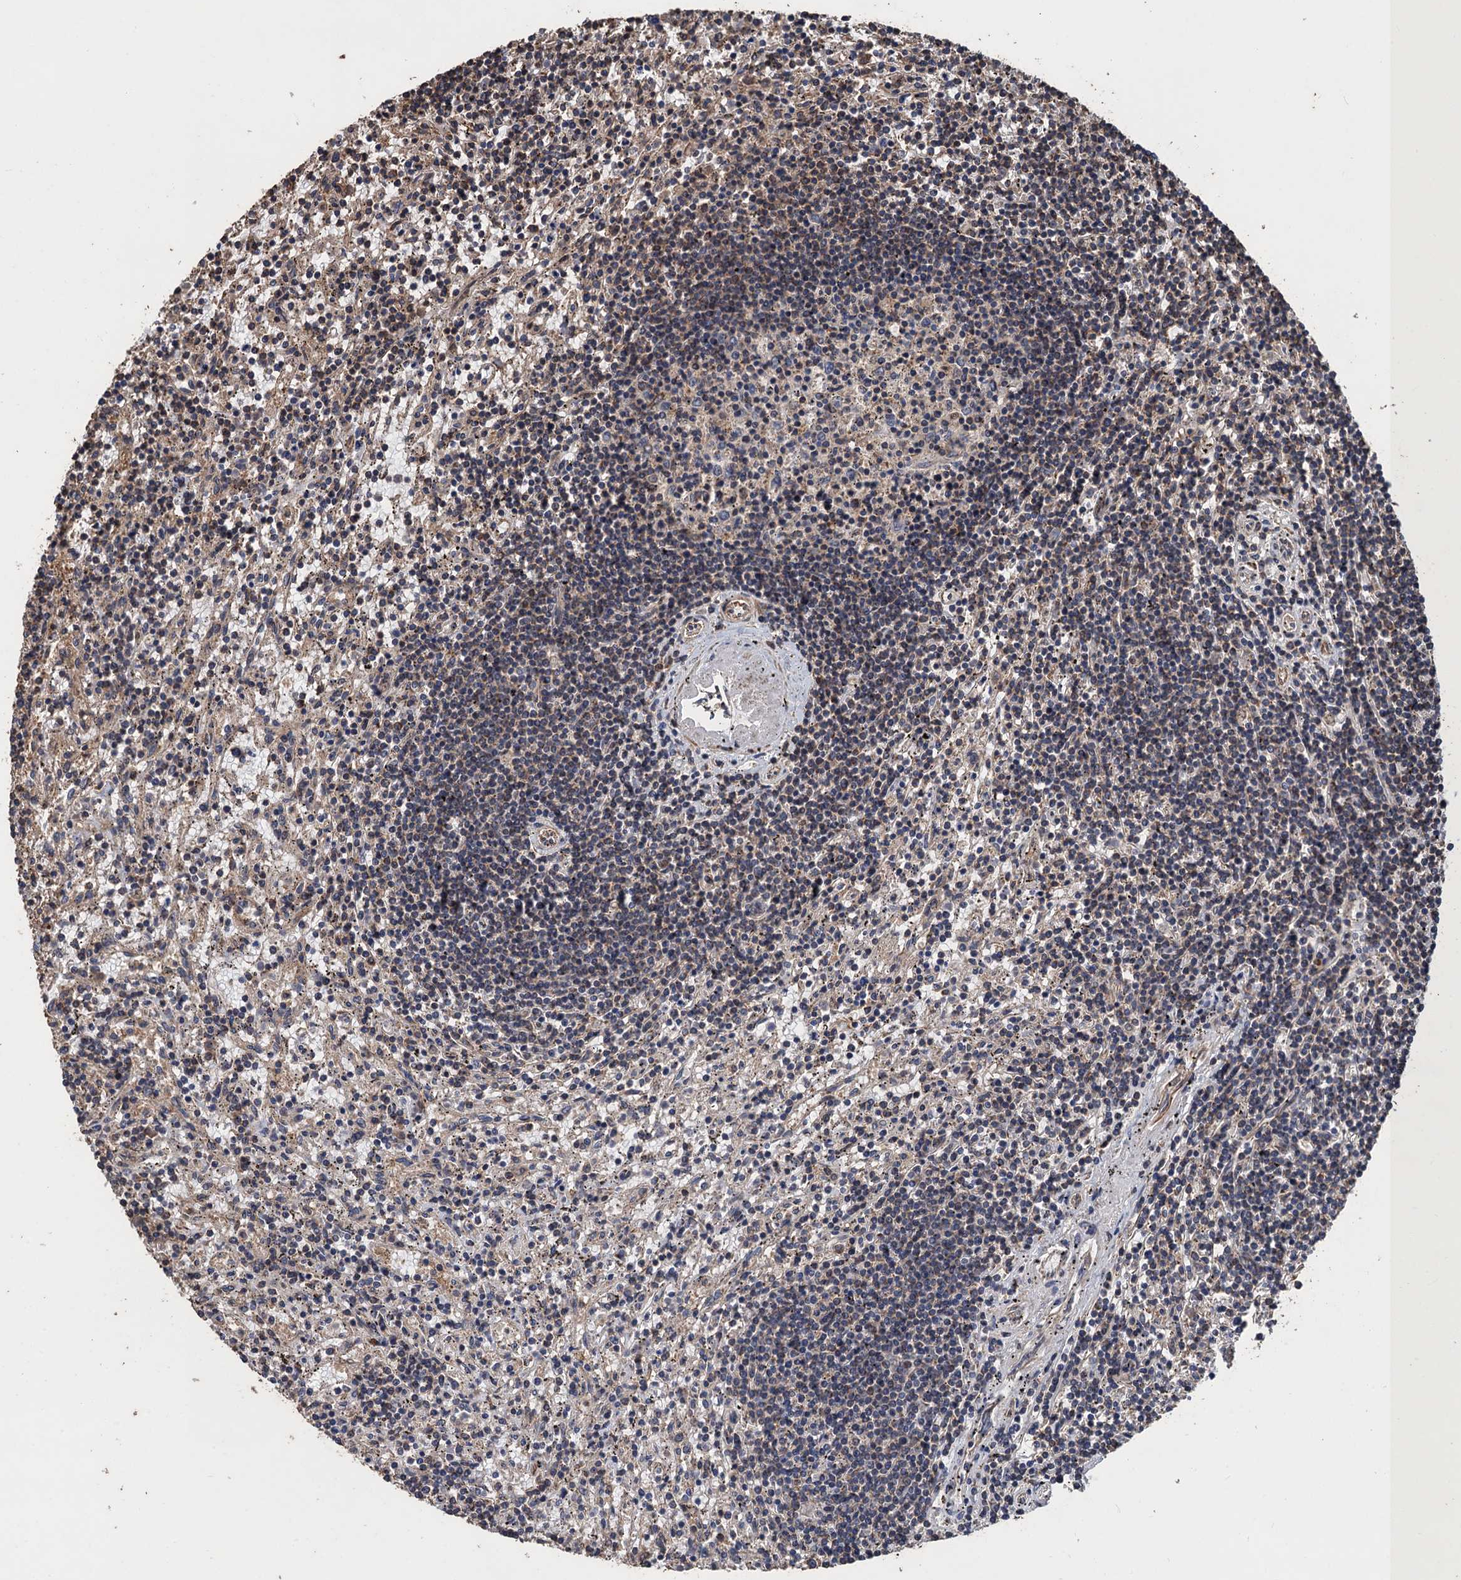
{"staining": {"intensity": "negative", "quantity": "none", "location": "none"}, "tissue": "lymphoma", "cell_type": "Tumor cells", "image_type": "cancer", "snomed": [{"axis": "morphology", "description": "Malignant lymphoma, non-Hodgkin's type, Low grade"}, {"axis": "topography", "description": "Spleen"}], "caption": "This is an immunohistochemistry photomicrograph of lymphoma. There is no expression in tumor cells.", "gene": "PPP4R1", "patient": {"sex": "male", "age": 76}}